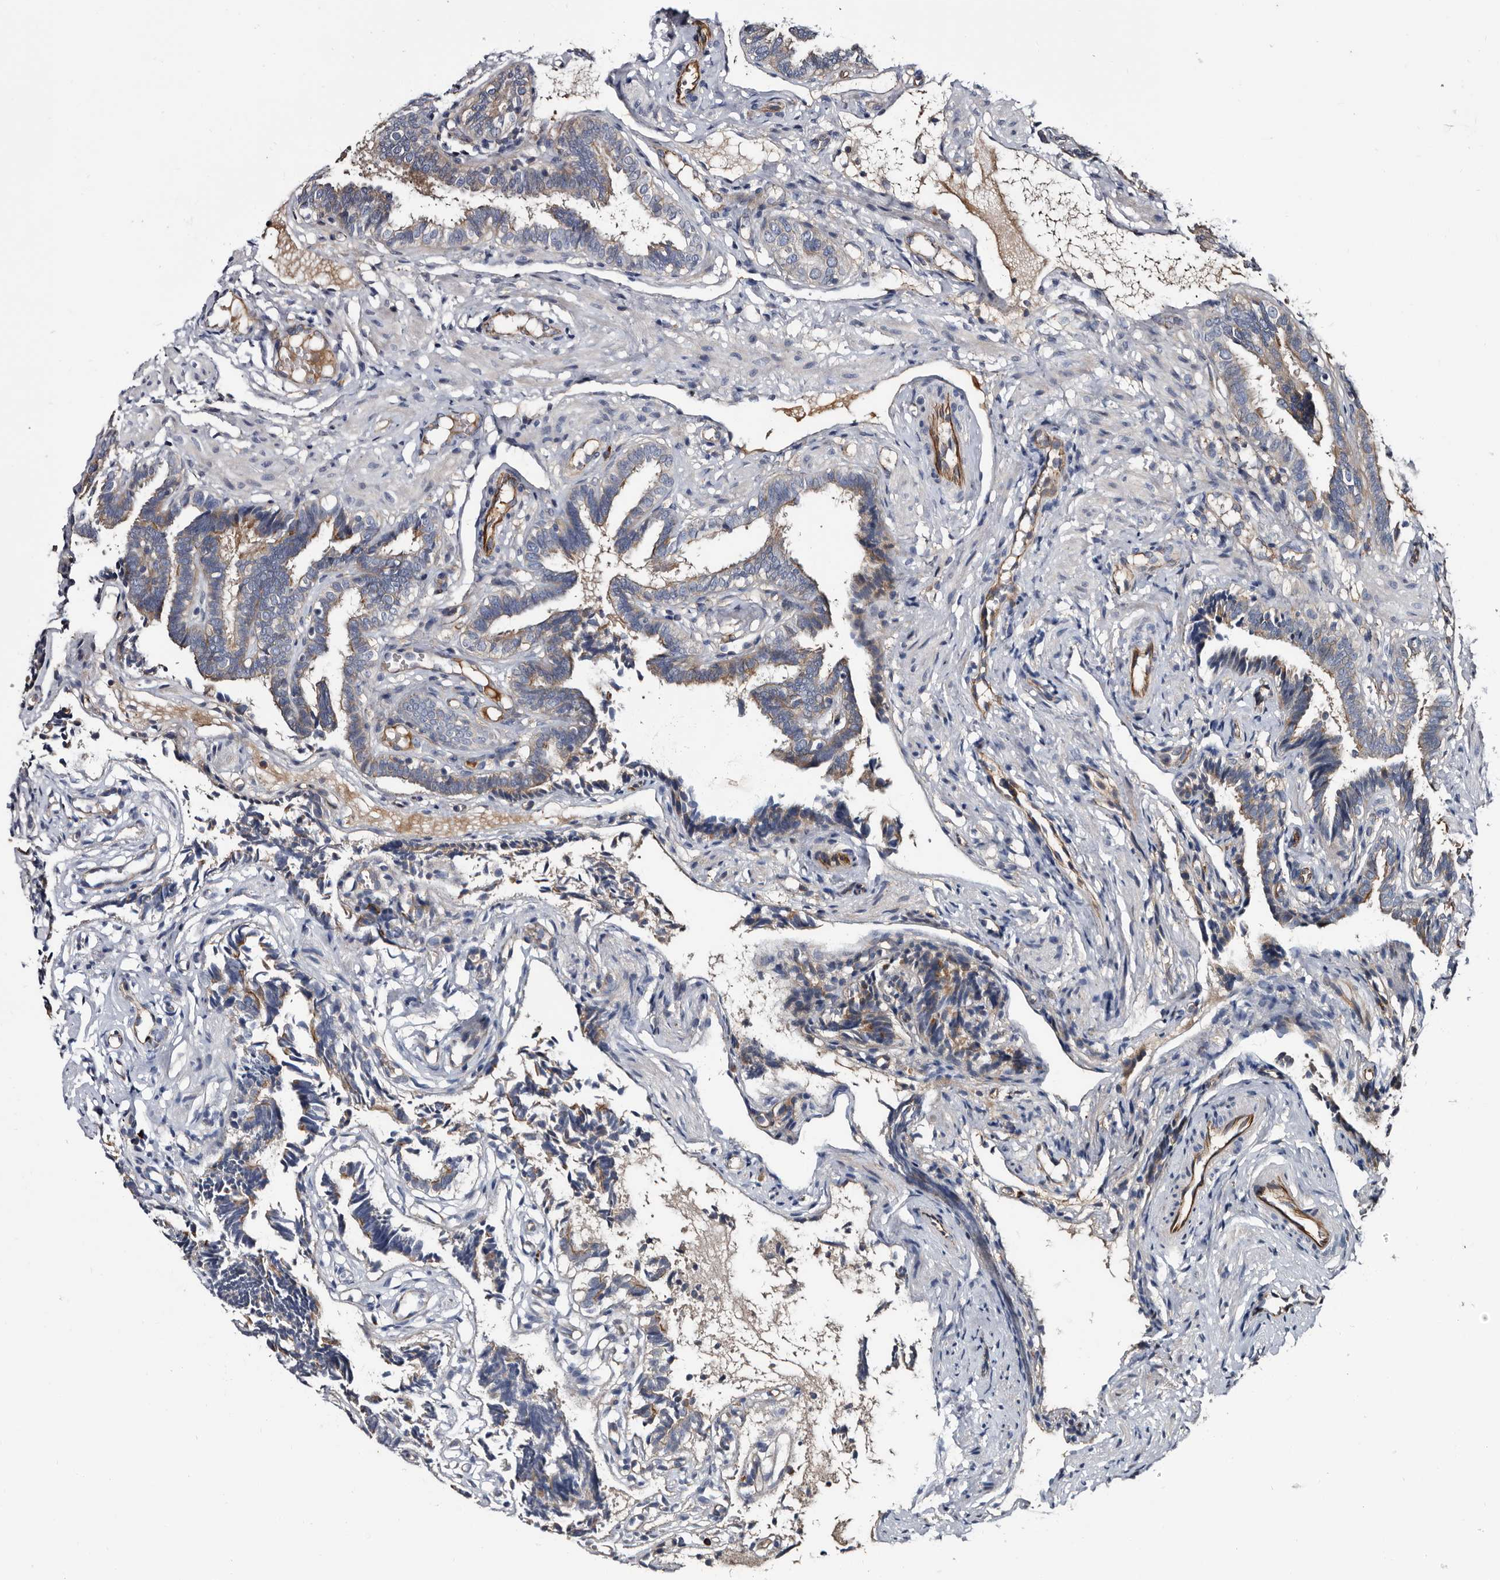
{"staining": {"intensity": "moderate", "quantity": ">75%", "location": "cytoplasmic/membranous"}, "tissue": "fallopian tube", "cell_type": "Glandular cells", "image_type": "normal", "snomed": [{"axis": "morphology", "description": "Normal tissue, NOS"}, {"axis": "topography", "description": "Fallopian tube"}], "caption": "Immunohistochemical staining of benign fallopian tube reveals moderate cytoplasmic/membranous protein staining in approximately >75% of glandular cells. Ihc stains the protein in brown and the nuclei are stained blue.", "gene": "TSPAN17", "patient": {"sex": "female", "age": 39}}